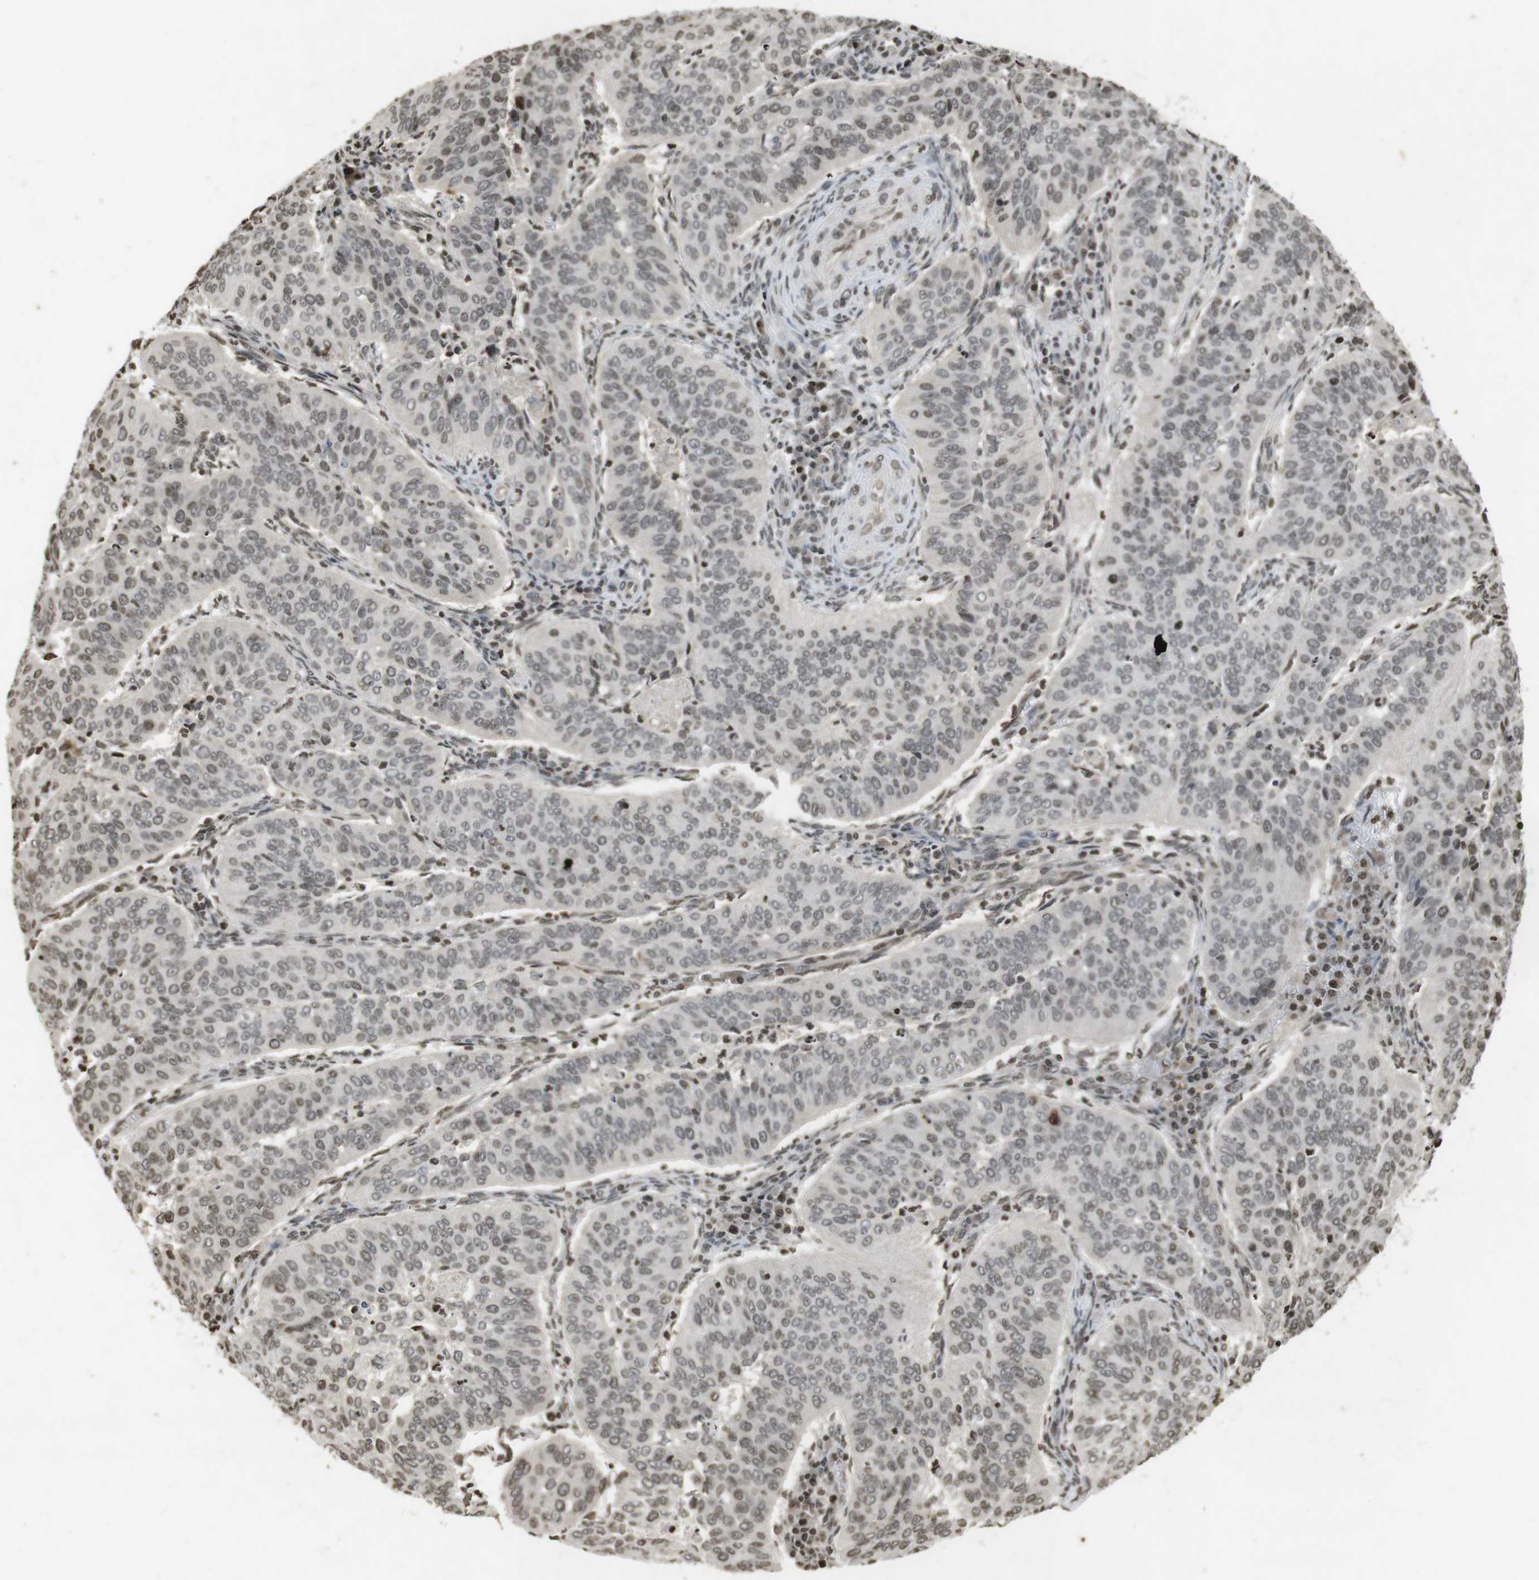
{"staining": {"intensity": "weak", "quantity": ">75%", "location": "nuclear"}, "tissue": "cervical cancer", "cell_type": "Tumor cells", "image_type": "cancer", "snomed": [{"axis": "morphology", "description": "Normal tissue, NOS"}, {"axis": "morphology", "description": "Squamous cell carcinoma, NOS"}, {"axis": "topography", "description": "Cervix"}], "caption": "Immunohistochemical staining of human cervical squamous cell carcinoma demonstrates low levels of weak nuclear positivity in about >75% of tumor cells. Nuclei are stained in blue.", "gene": "FOXA3", "patient": {"sex": "female", "age": 39}}